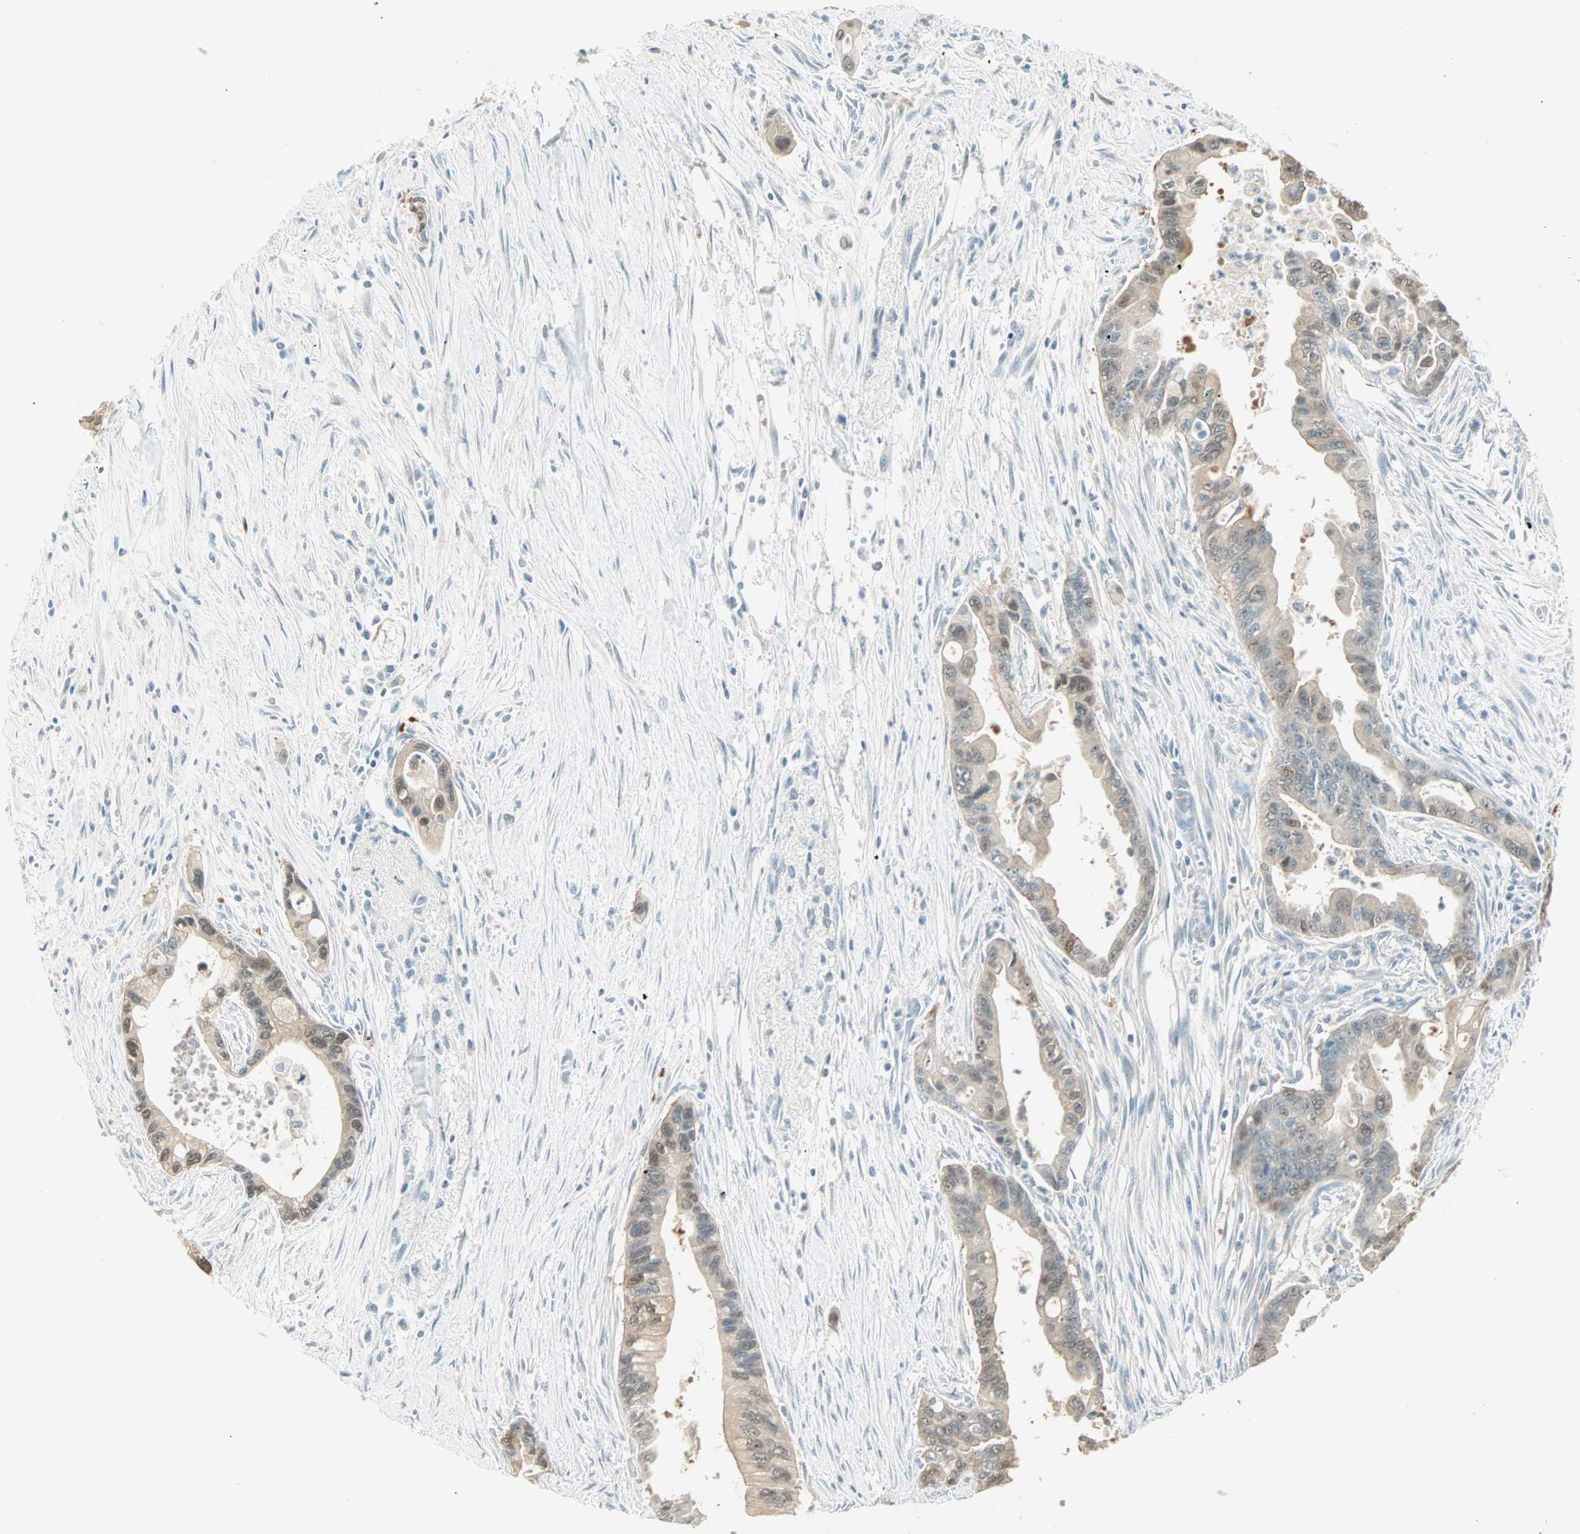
{"staining": {"intensity": "moderate", "quantity": ">75%", "location": "cytoplasmic/membranous,nuclear"}, "tissue": "pancreatic cancer", "cell_type": "Tumor cells", "image_type": "cancer", "snomed": [{"axis": "morphology", "description": "Adenocarcinoma, NOS"}, {"axis": "topography", "description": "Pancreas"}], "caption": "Protein analysis of pancreatic adenocarcinoma tissue reveals moderate cytoplasmic/membranous and nuclear expression in approximately >75% of tumor cells. (Stains: DAB in brown, nuclei in blue, Microscopy: brightfield microscopy at high magnification).", "gene": "S100A1", "patient": {"sex": "male", "age": 70}}